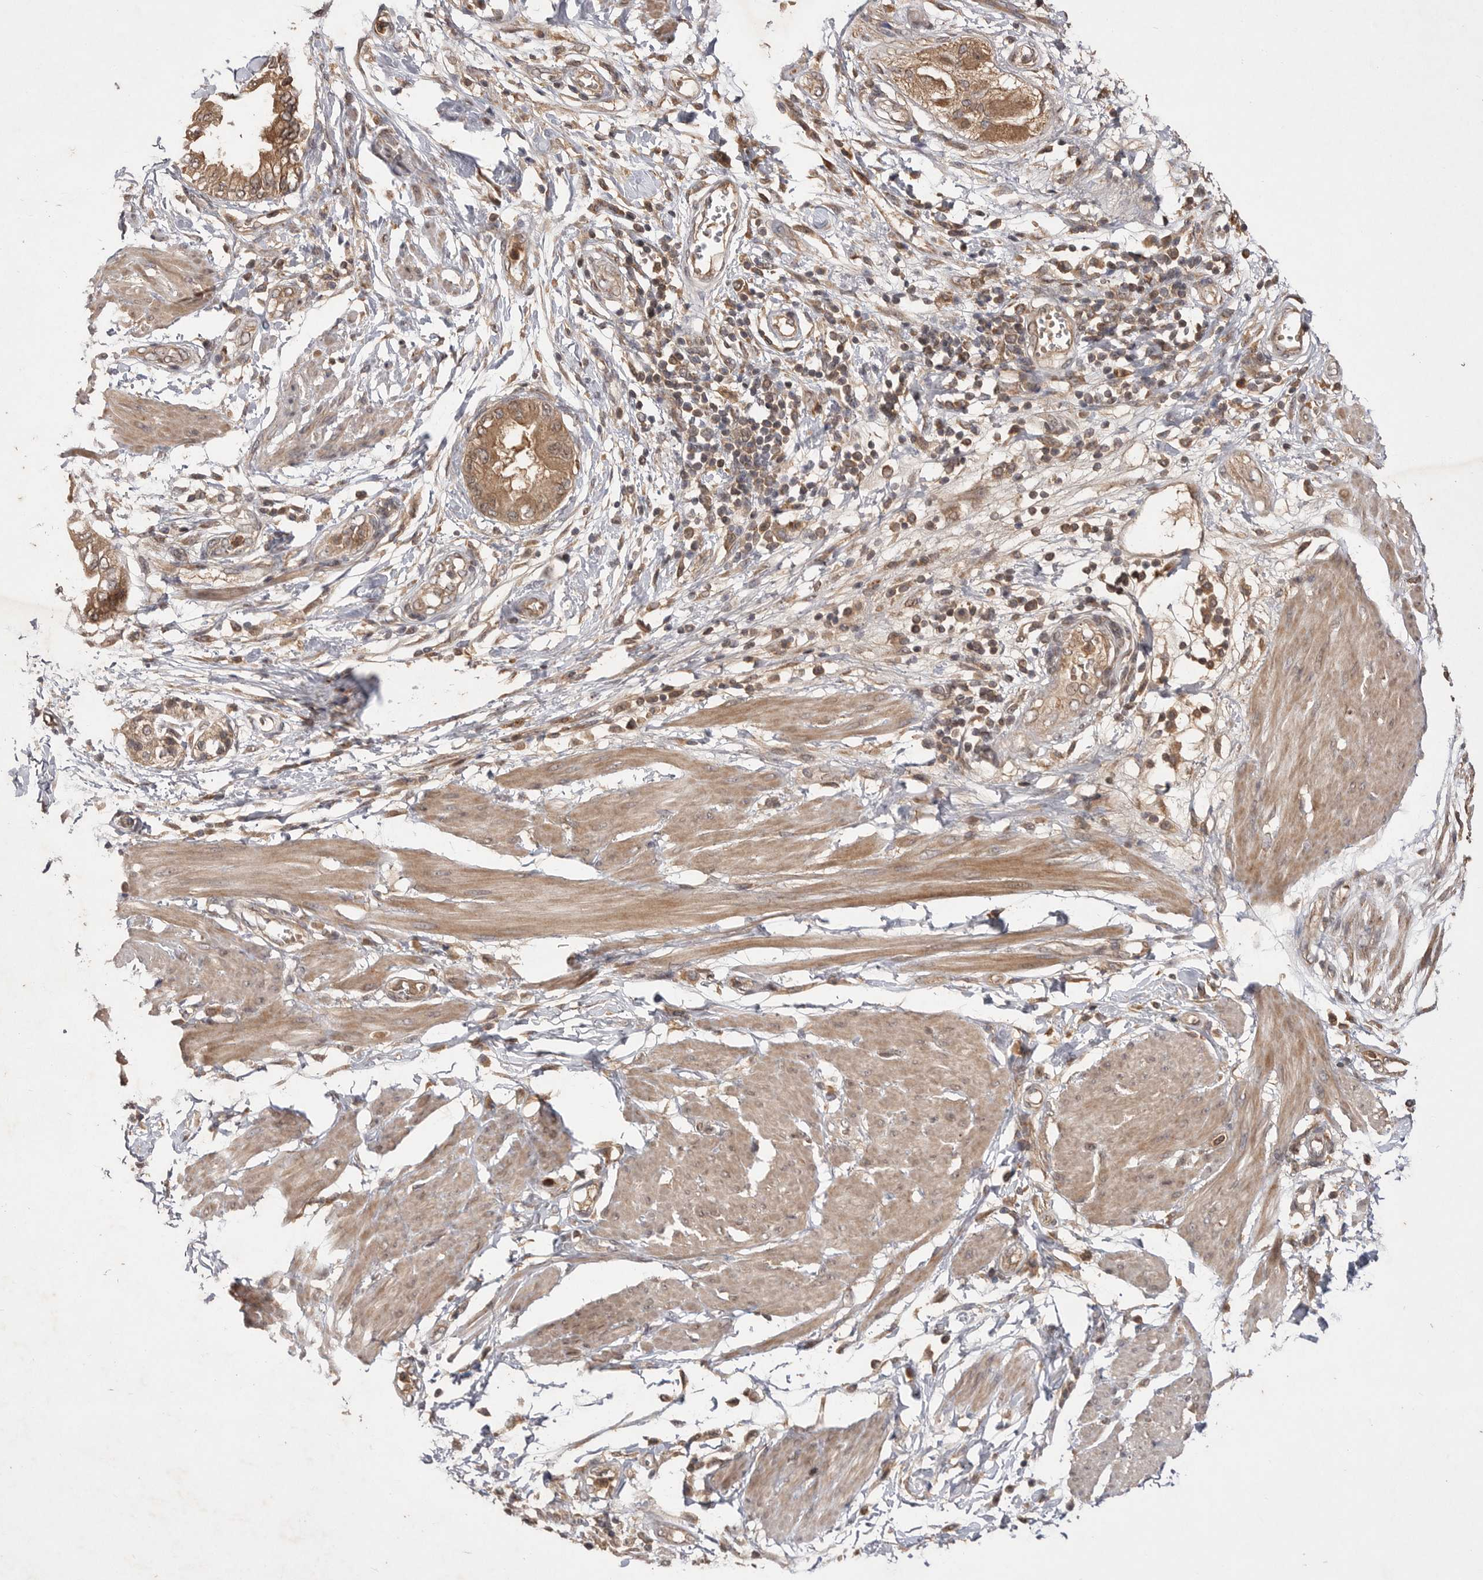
{"staining": {"intensity": "weak", "quantity": ">75%", "location": "cytoplasmic/membranous"}, "tissue": "pancreatic cancer", "cell_type": "Tumor cells", "image_type": "cancer", "snomed": [{"axis": "morphology", "description": "Normal tissue, NOS"}, {"axis": "morphology", "description": "Adenocarcinoma, NOS"}, {"axis": "topography", "description": "Pancreas"}, {"axis": "topography", "description": "Duodenum"}], "caption": "A histopathology image showing weak cytoplasmic/membranous positivity in approximately >75% of tumor cells in pancreatic cancer (adenocarcinoma), as visualized by brown immunohistochemical staining.", "gene": "VN1R4", "patient": {"sex": "female", "age": 60}}